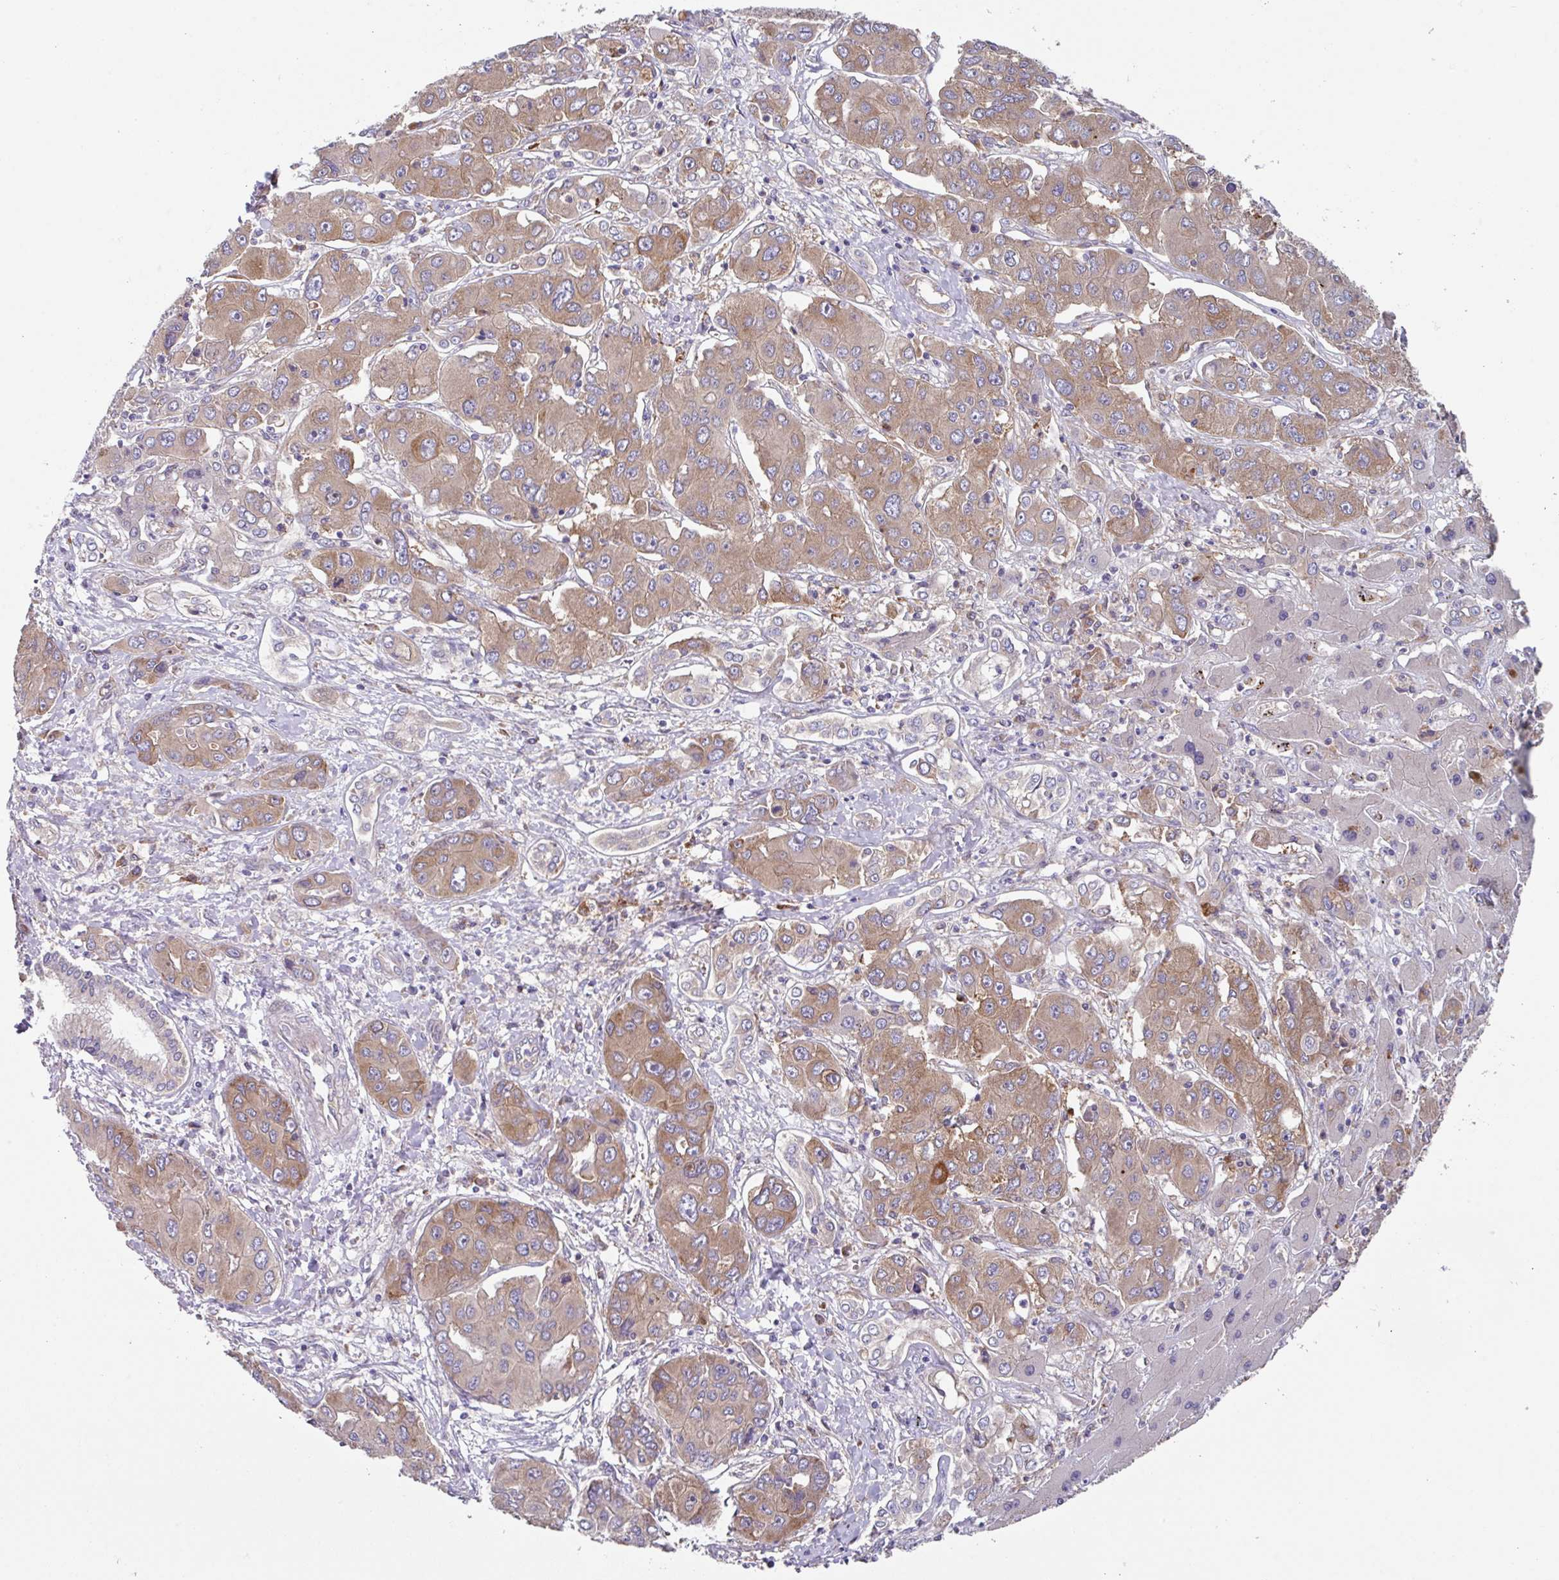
{"staining": {"intensity": "moderate", "quantity": ">75%", "location": "cytoplasmic/membranous"}, "tissue": "liver cancer", "cell_type": "Tumor cells", "image_type": "cancer", "snomed": [{"axis": "morphology", "description": "Cholangiocarcinoma"}, {"axis": "topography", "description": "Liver"}], "caption": "This micrograph displays immunohistochemistry staining of liver cancer, with medium moderate cytoplasmic/membranous staining in approximately >75% of tumor cells.", "gene": "EIF4B", "patient": {"sex": "male", "age": 67}}